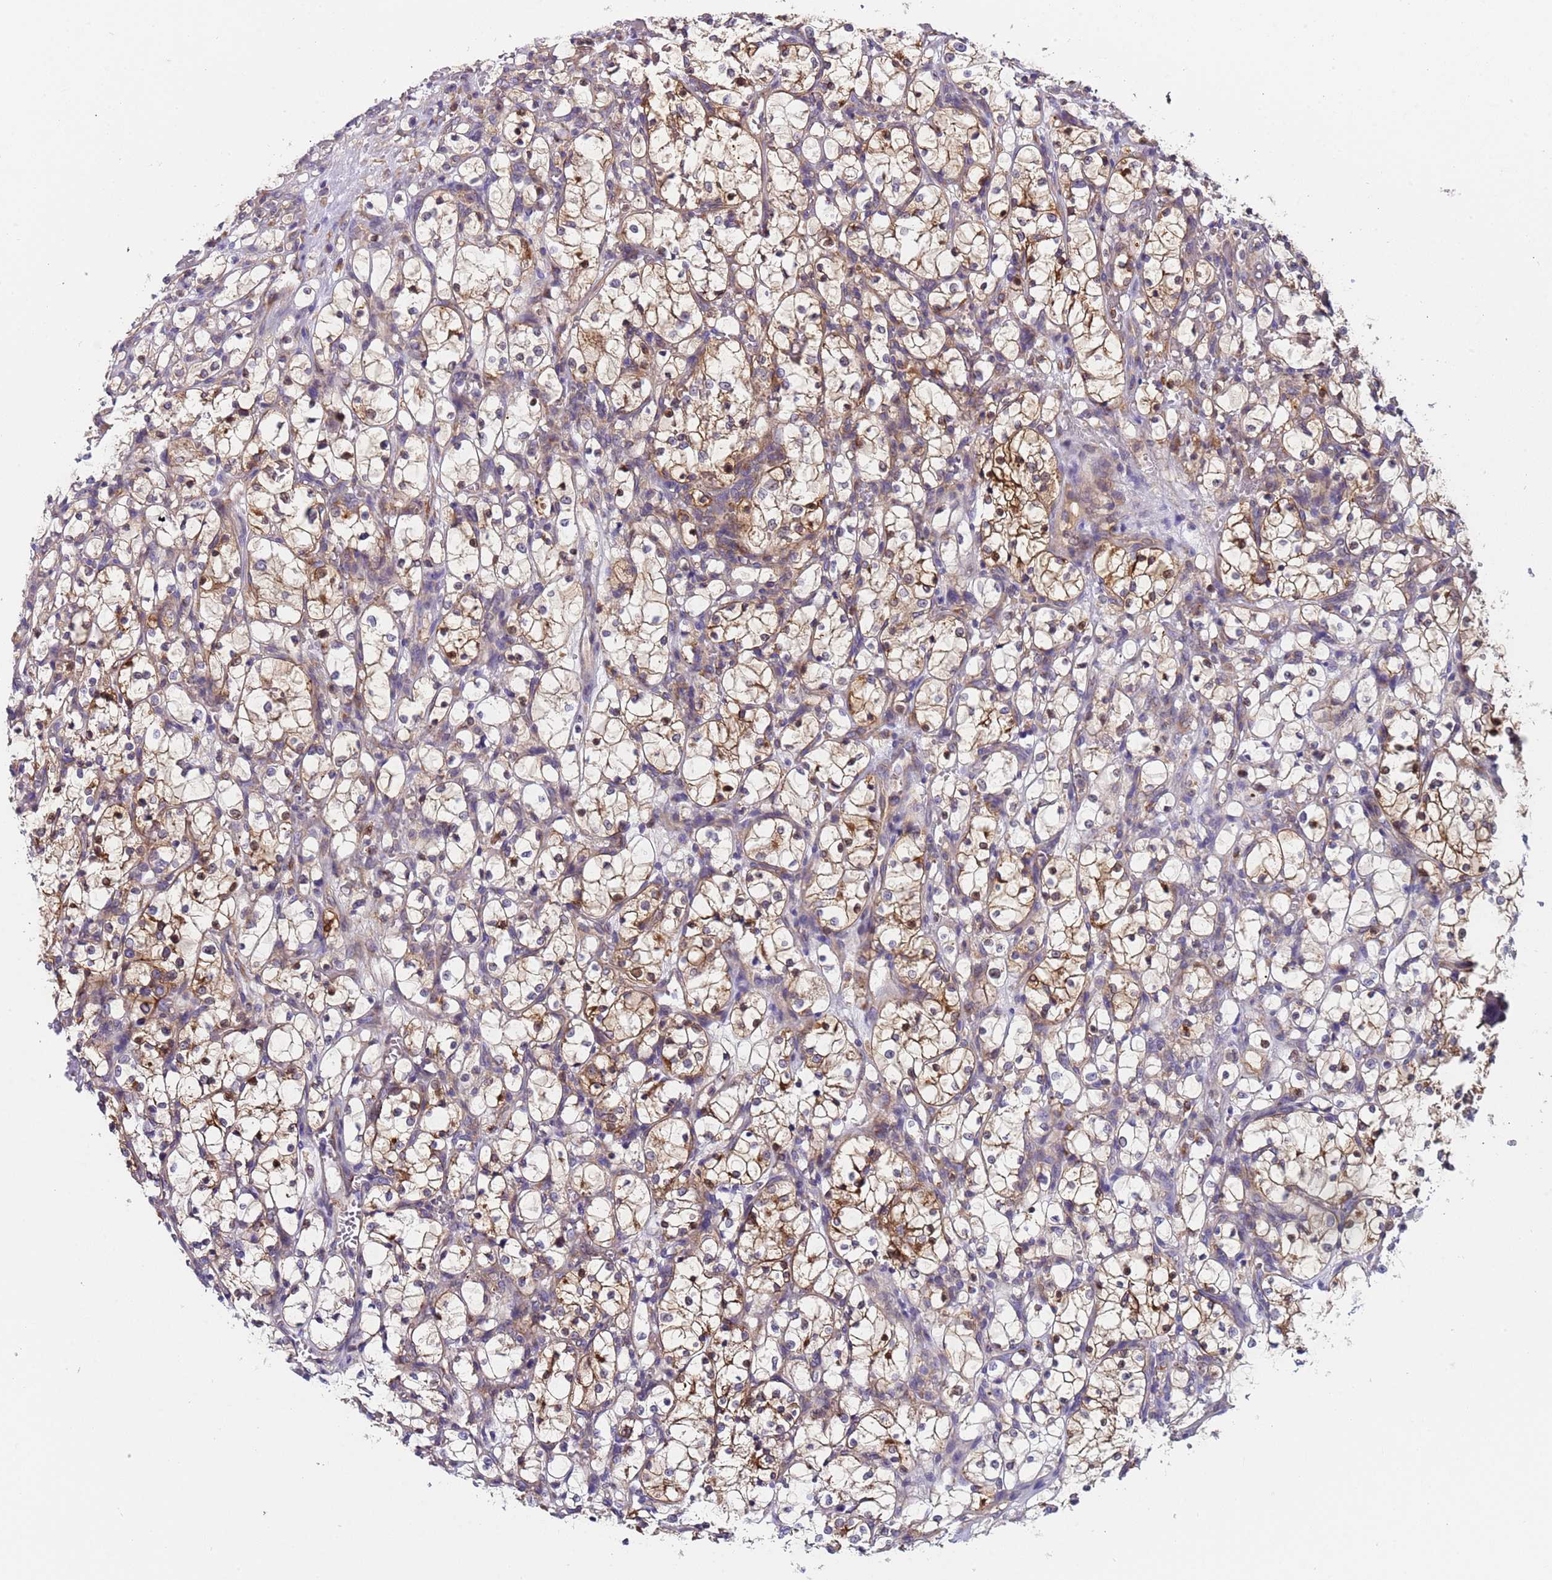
{"staining": {"intensity": "moderate", "quantity": "25%-75%", "location": "cytoplasmic/membranous"}, "tissue": "renal cancer", "cell_type": "Tumor cells", "image_type": "cancer", "snomed": [{"axis": "morphology", "description": "Adenocarcinoma, NOS"}, {"axis": "topography", "description": "Kidney"}], "caption": "Immunohistochemical staining of renal cancer demonstrates medium levels of moderate cytoplasmic/membranous staining in about 25%-75% of tumor cells.", "gene": "PAQR7", "patient": {"sex": "female", "age": 69}}